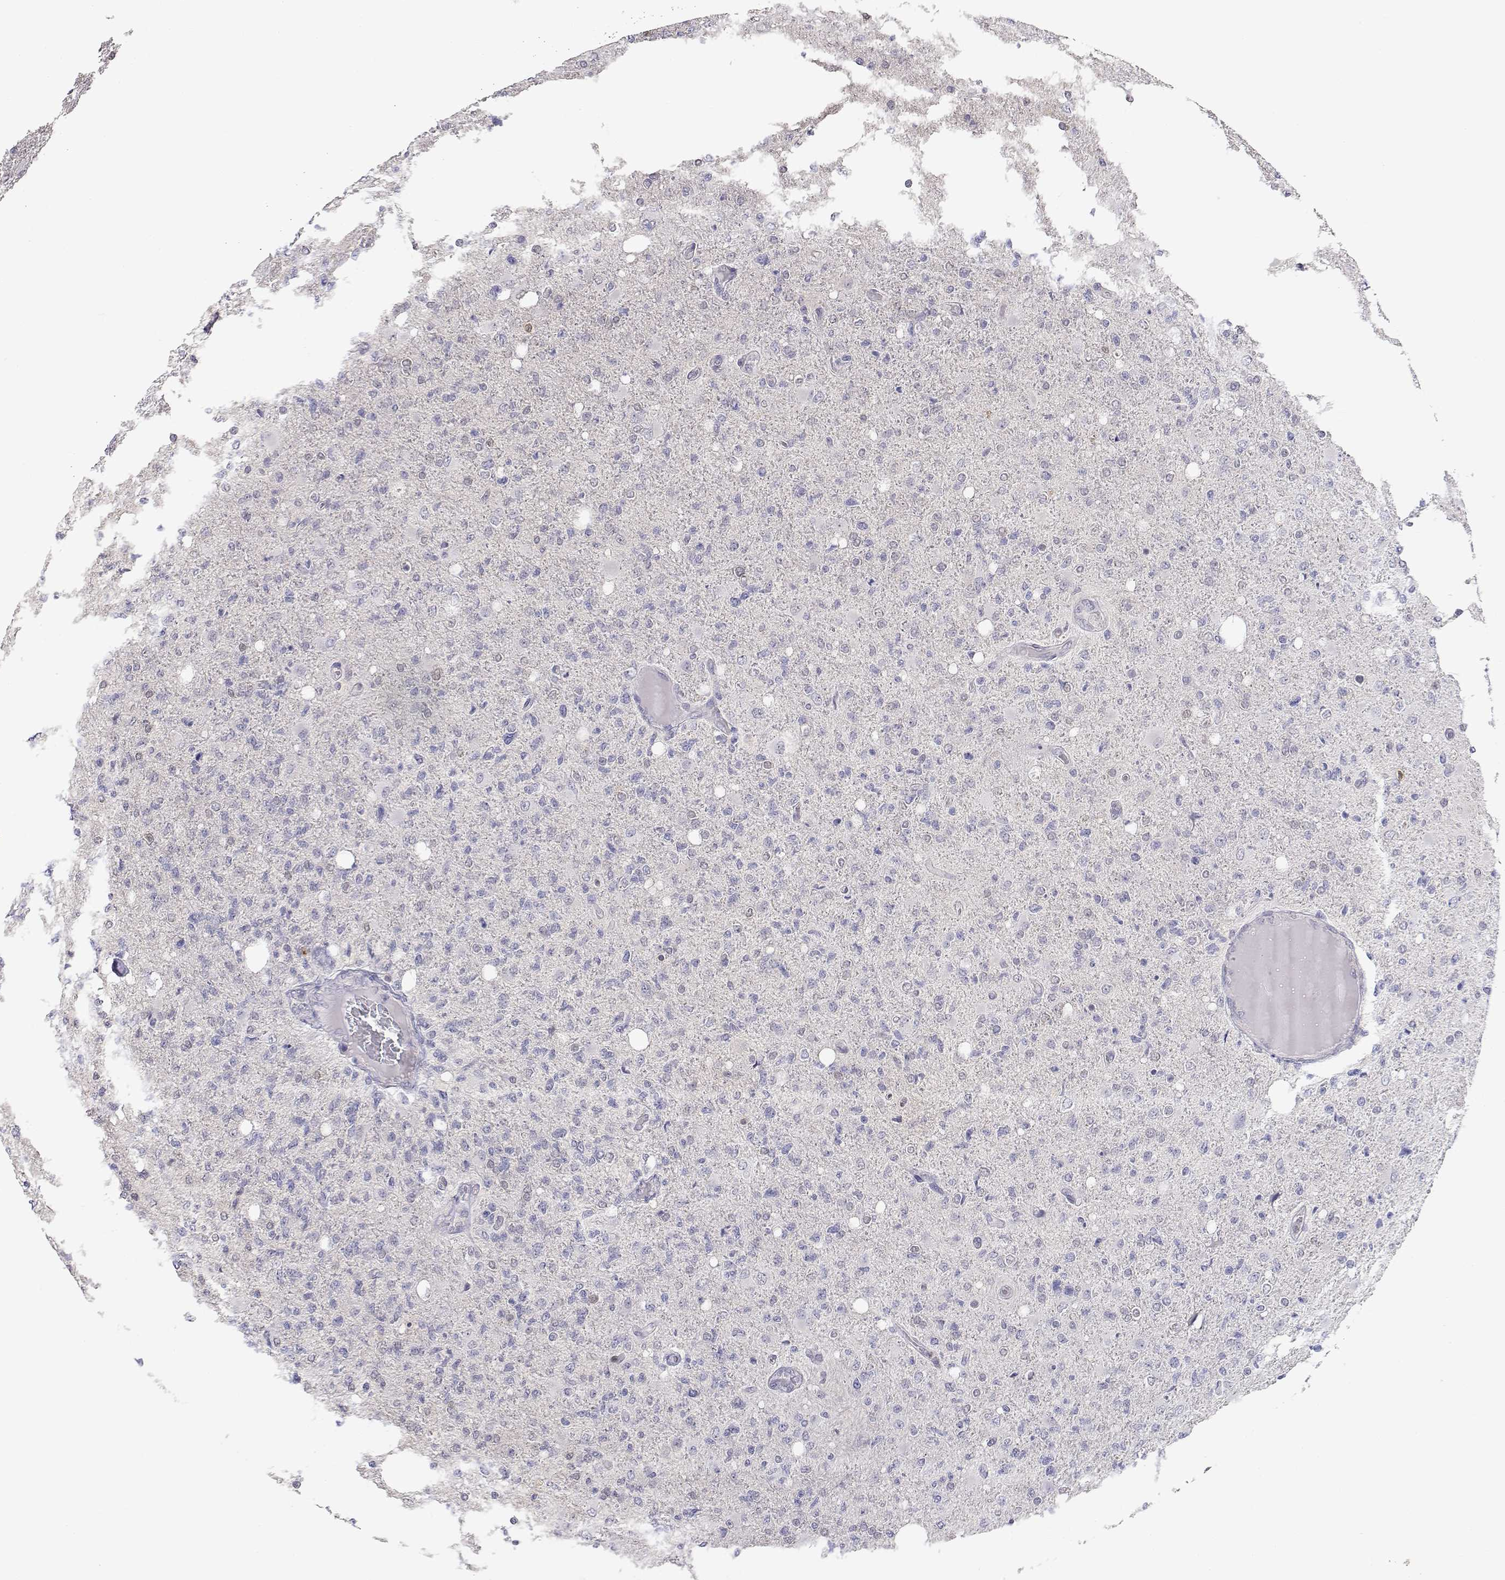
{"staining": {"intensity": "negative", "quantity": "none", "location": "none"}, "tissue": "glioma", "cell_type": "Tumor cells", "image_type": "cancer", "snomed": [{"axis": "morphology", "description": "Glioma, malignant, High grade"}, {"axis": "topography", "description": "Cerebral cortex"}], "caption": "Glioma stained for a protein using immunohistochemistry (IHC) displays no staining tumor cells.", "gene": "ADA", "patient": {"sex": "male", "age": 70}}